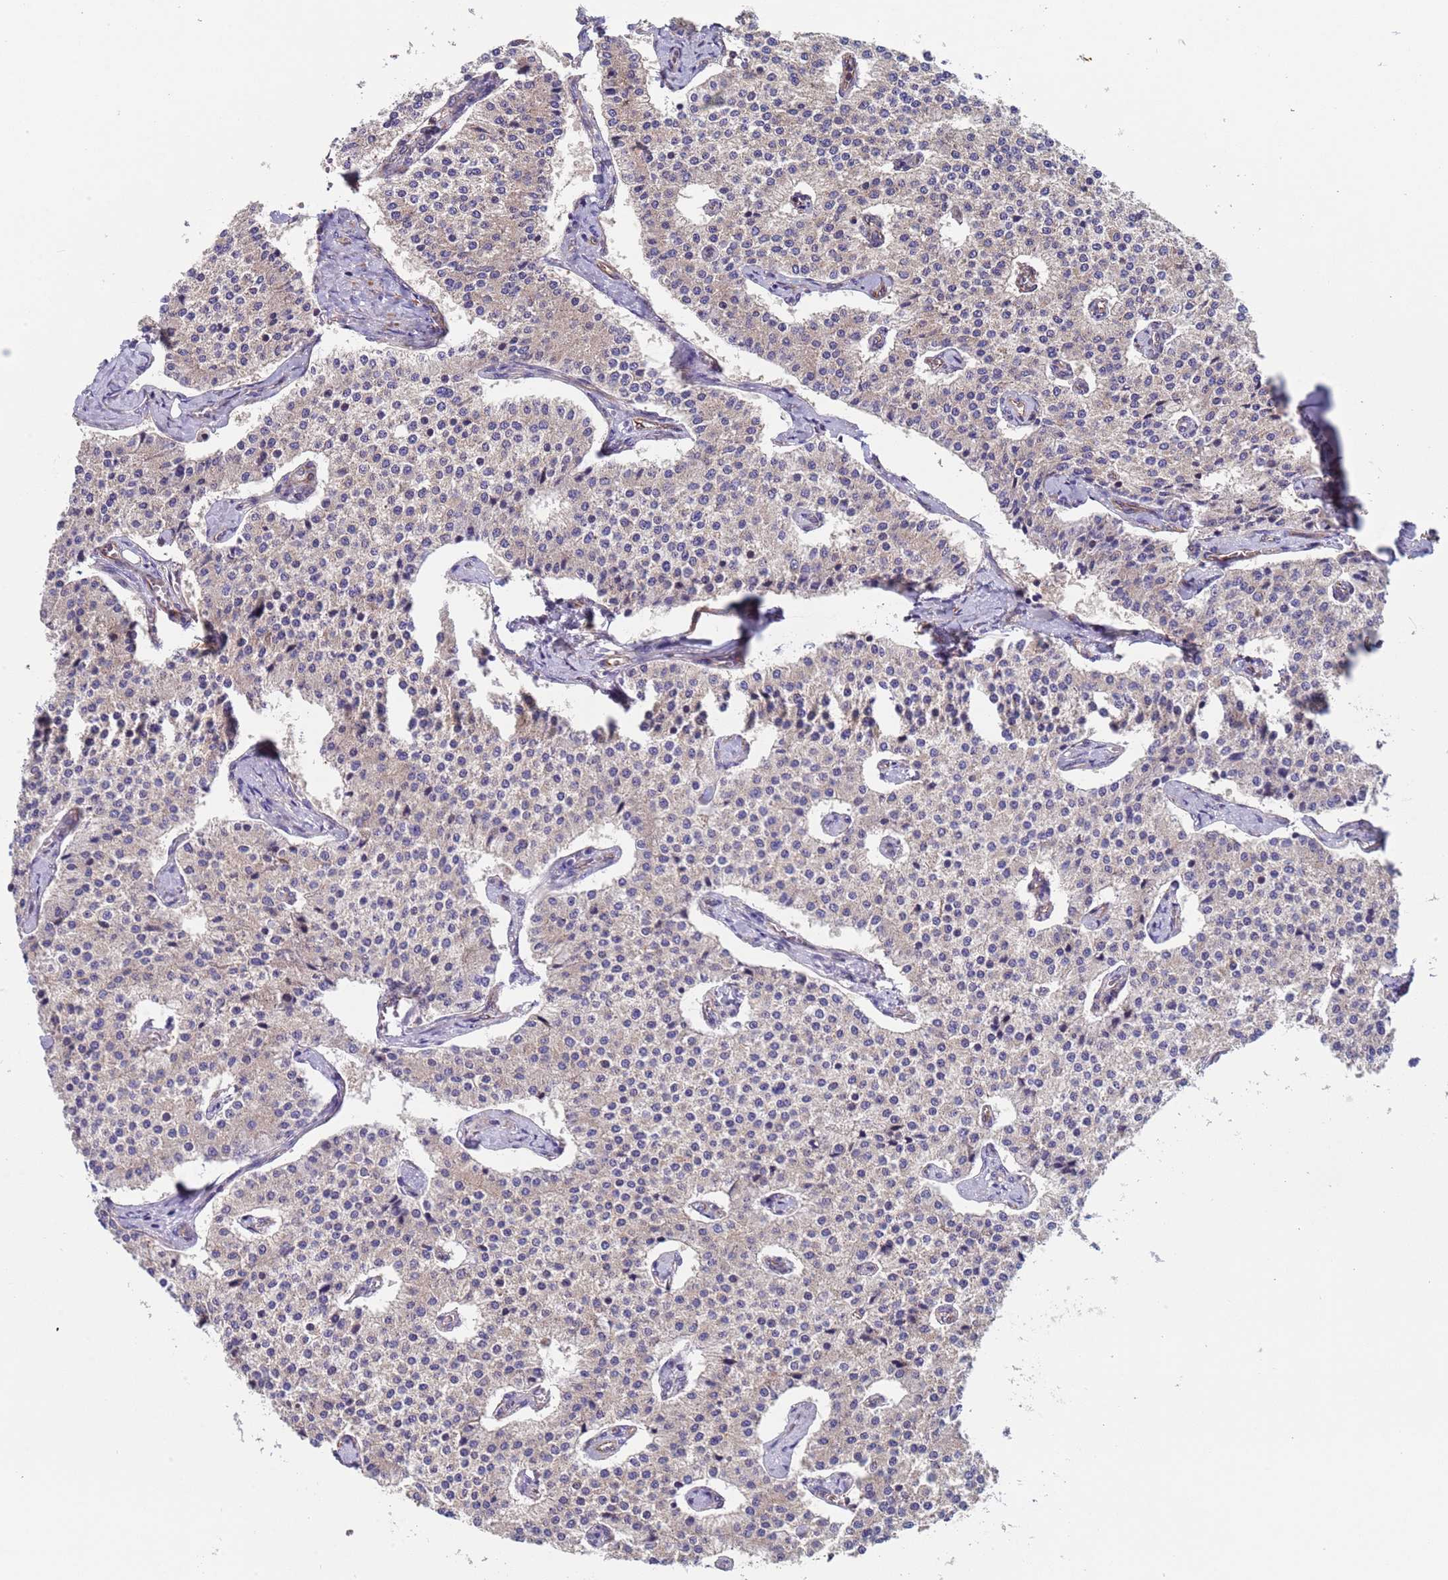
{"staining": {"intensity": "negative", "quantity": "none", "location": "none"}, "tissue": "carcinoid", "cell_type": "Tumor cells", "image_type": "cancer", "snomed": [{"axis": "morphology", "description": "Carcinoid, malignant, NOS"}, {"axis": "topography", "description": "Colon"}], "caption": "Tumor cells are negative for protein expression in human carcinoid.", "gene": "NUDT12", "patient": {"sex": "female", "age": 52}}